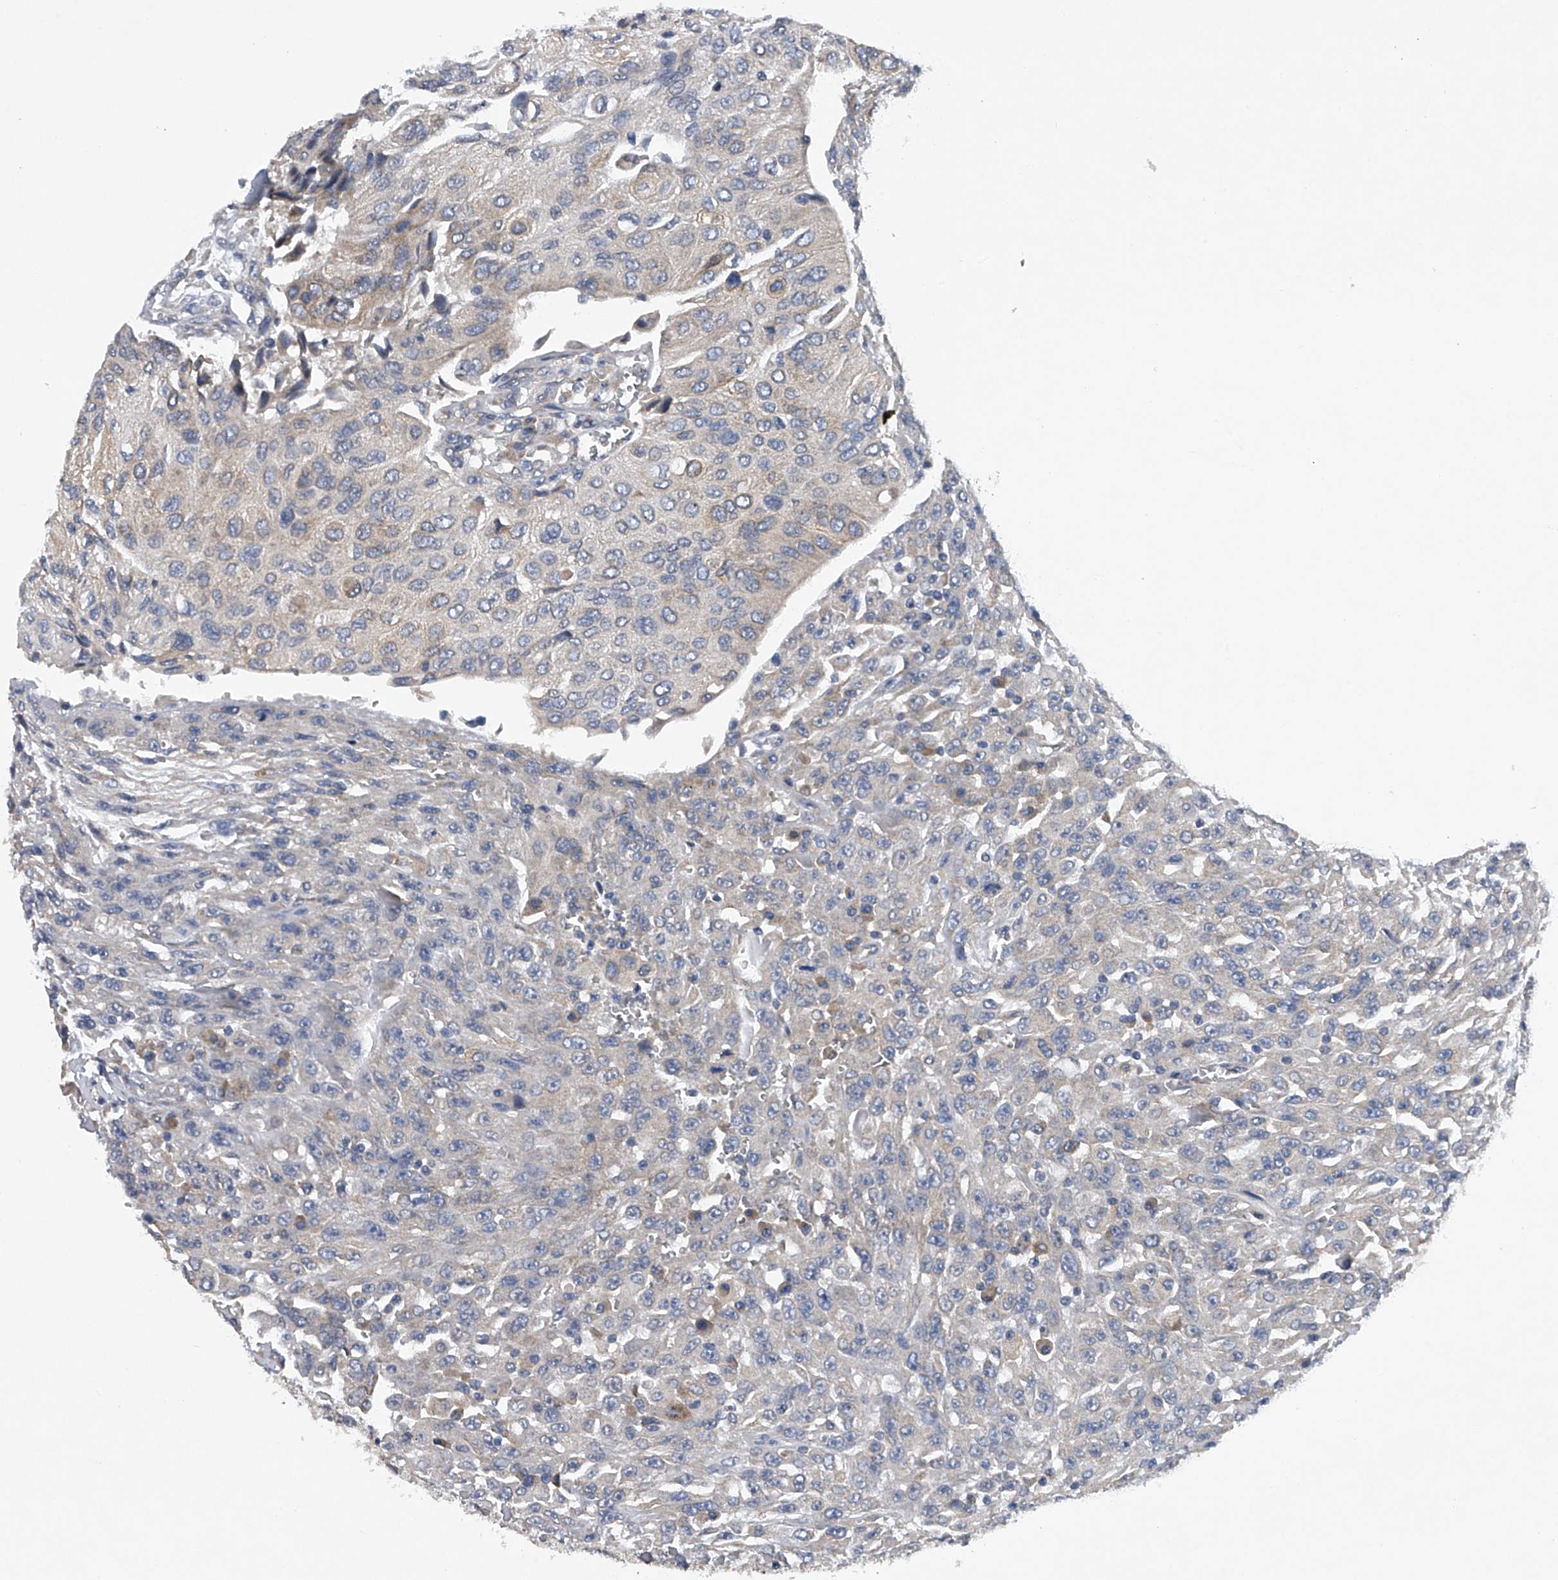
{"staining": {"intensity": "weak", "quantity": "<25%", "location": "cytoplasmic/membranous"}, "tissue": "urothelial cancer", "cell_type": "Tumor cells", "image_type": "cancer", "snomed": [{"axis": "morphology", "description": "Urothelial carcinoma, High grade"}, {"axis": "topography", "description": "Urinary bladder"}], "caption": "High power microscopy micrograph of an immunohistochemistry (IHC) image of urothelial cancer, revealing no significant positivity in tumor cells.", "gene": "RNF5", "patient": {"sex": "male", "age": 66}}